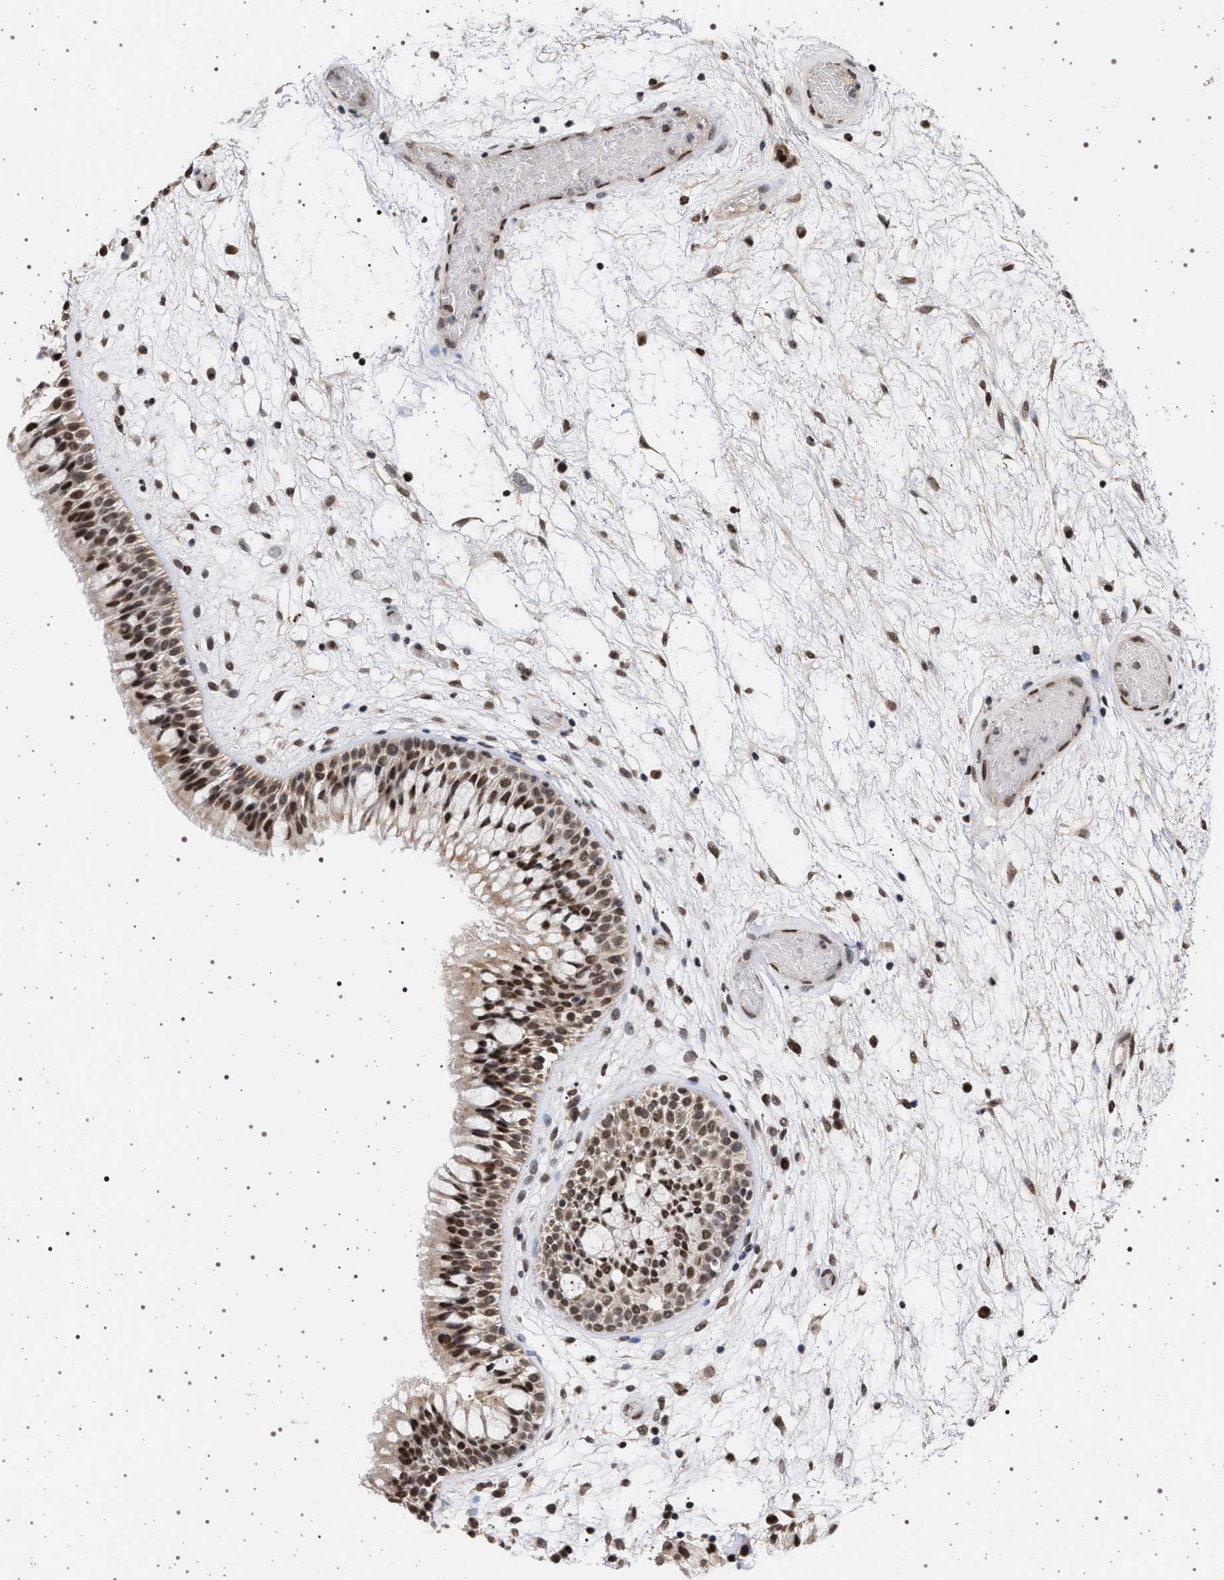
{"staining": {"intensity": "strong", "quantity": ">75%", "location": "nuclear"}, "tissue": "nasopharynx", "cell_type": "Respiratory epithelial cells", "image_type": "normal", "snomed": [{"axis": "morphology", "description": "Normal tissue, NOS"}, {"axis": "morphology", "description": "Inflammation, NOS"}, {"axis": "topography", "description": "Nasopharynx"}], "caption": "Immunohistochemical staining of normal nasopharynx demonstrates high levels of strong nuclear positivity in approximately >75% of respiratory epithelial cells.", "gene": "PHF12", "patient": {"sex": "male", "age": 48}}